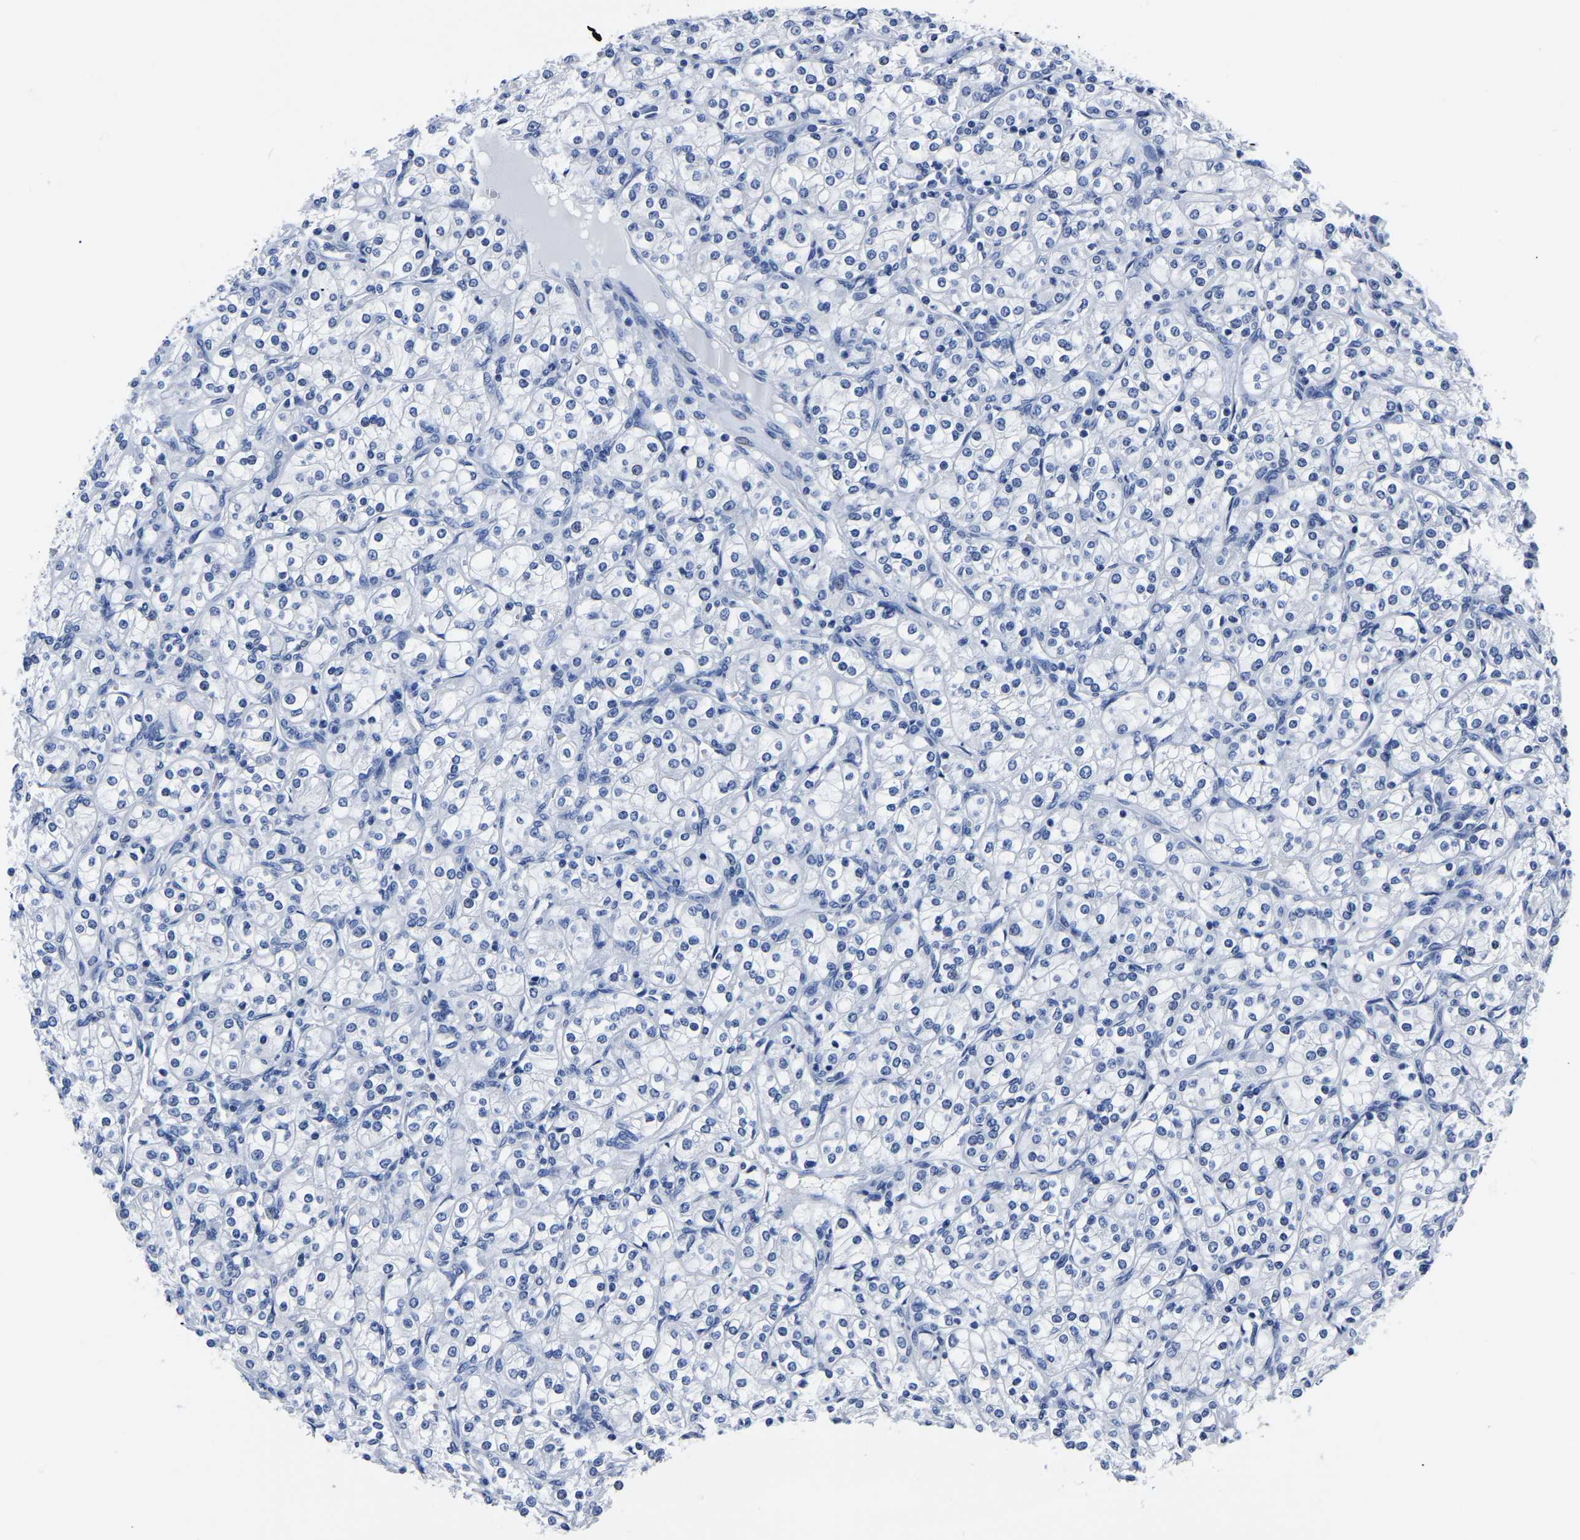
{"staining": {"intensity": "negative", "quantity": "none", "location": "none"}, "tissue": "renal cancer", "cell_type": "Tumor cells", "image_type": "cancer", "snomed": [{"axis": "morphology", "description": "Adenocarcinoma, NOS"}, {"axis": "topography", "description": "Kidney"}], "caption": "An image of human adenocarcinoma (renal) is negative for staining in tumor cells.", "gene": "IMPG2", "patient": {"sex": "male", "age": 77}}